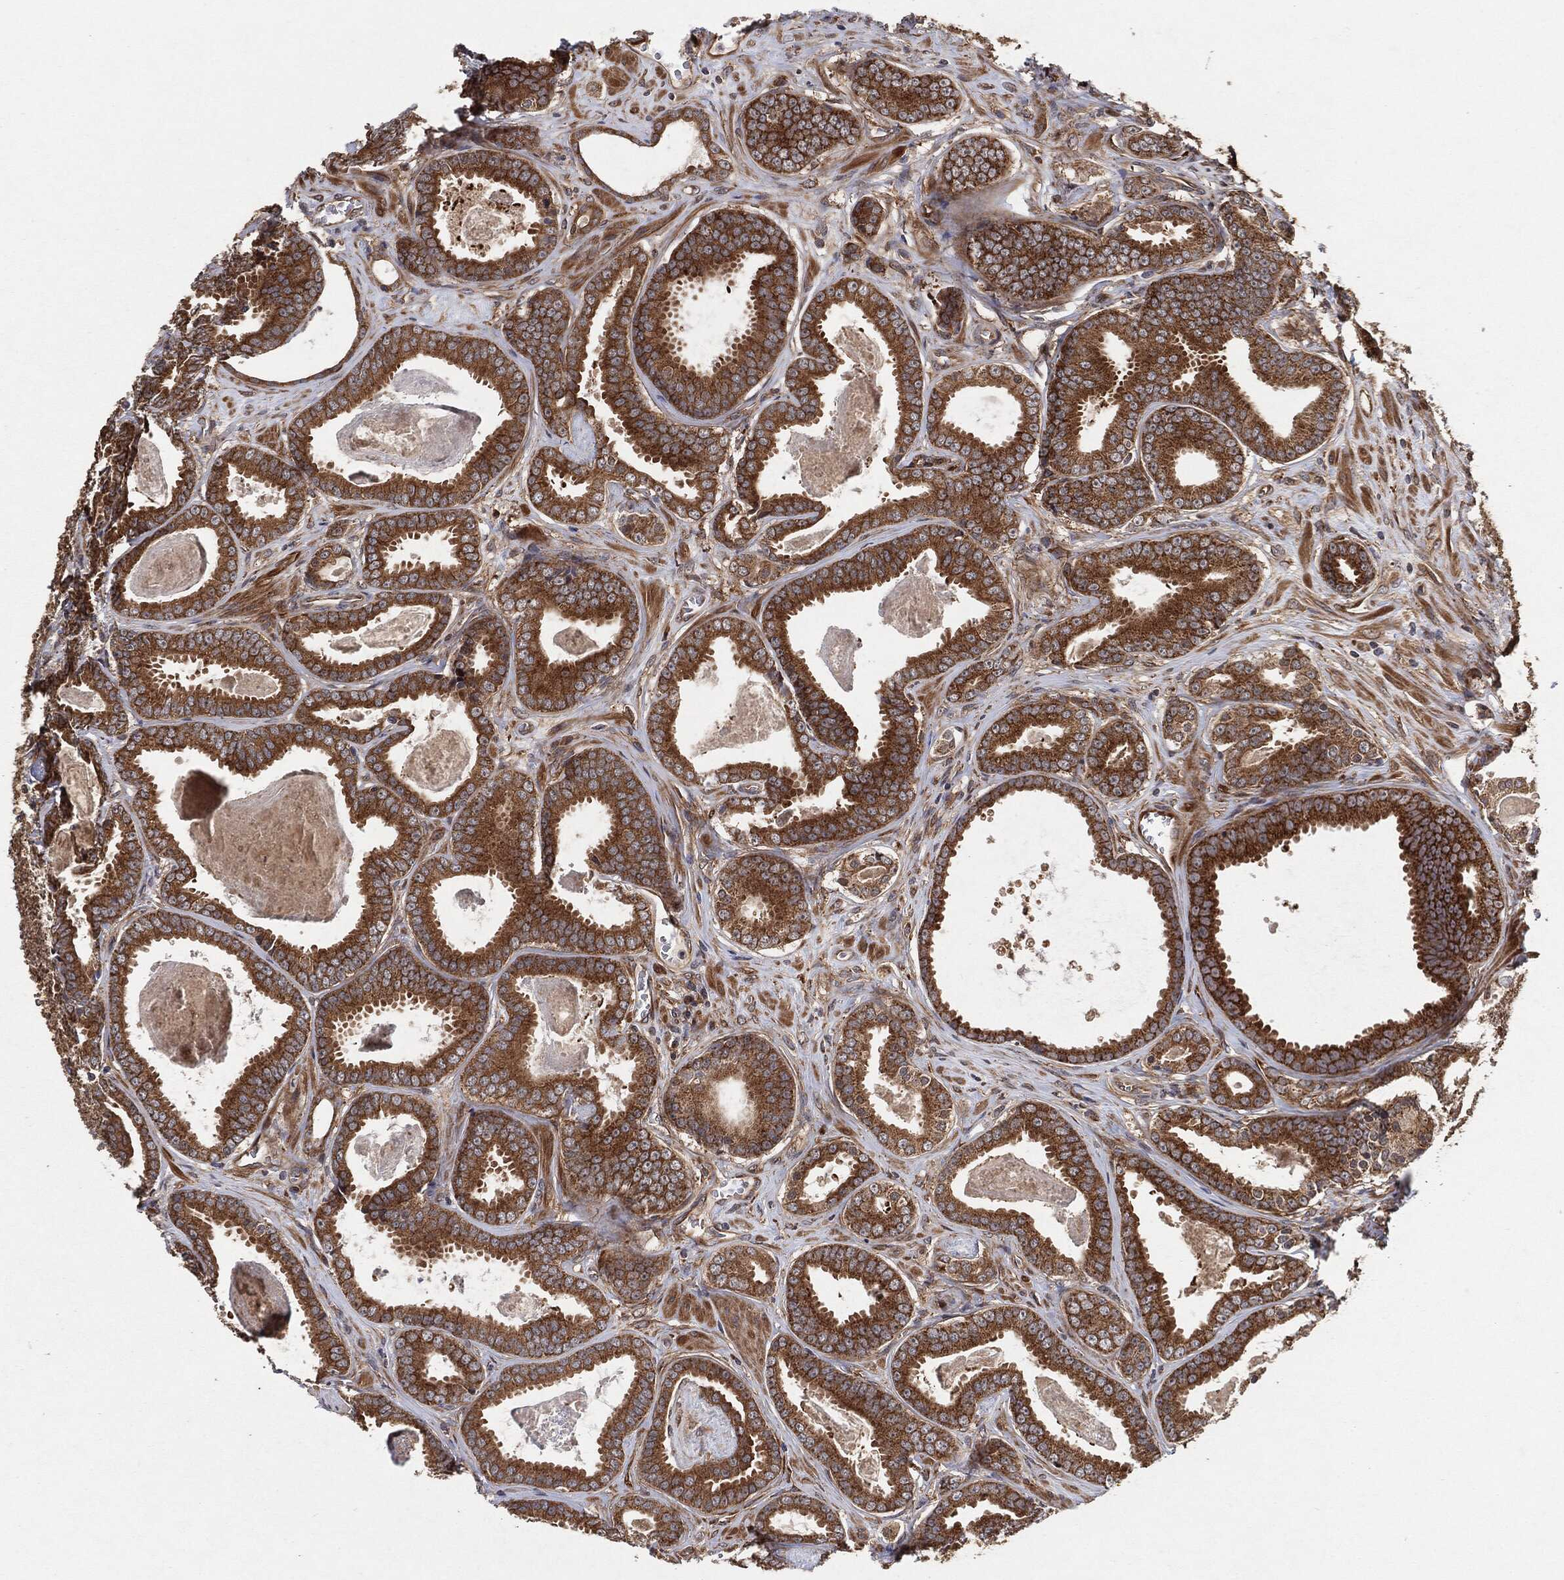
{"staining": {"intensity": "strong", "quantity": ">75%", "location": "cytoplasmic/membranous"}, "tissue": "prostate cancer", "cell_type": "Tumor cells", "image_type": "cancer", "snomed": [{"axis": "morphology", "description": "Adenocarcinoma, NOS"}, {"axis": "topography", "description": "Prostate"}], "caption": "A brown stain shows strong cytoplasmic/membranous positivity of a protein in prostate adenocarcinoma tumor cells.", "gene": "BCAR1", "patient": {"sex": "male", "age": 61}}